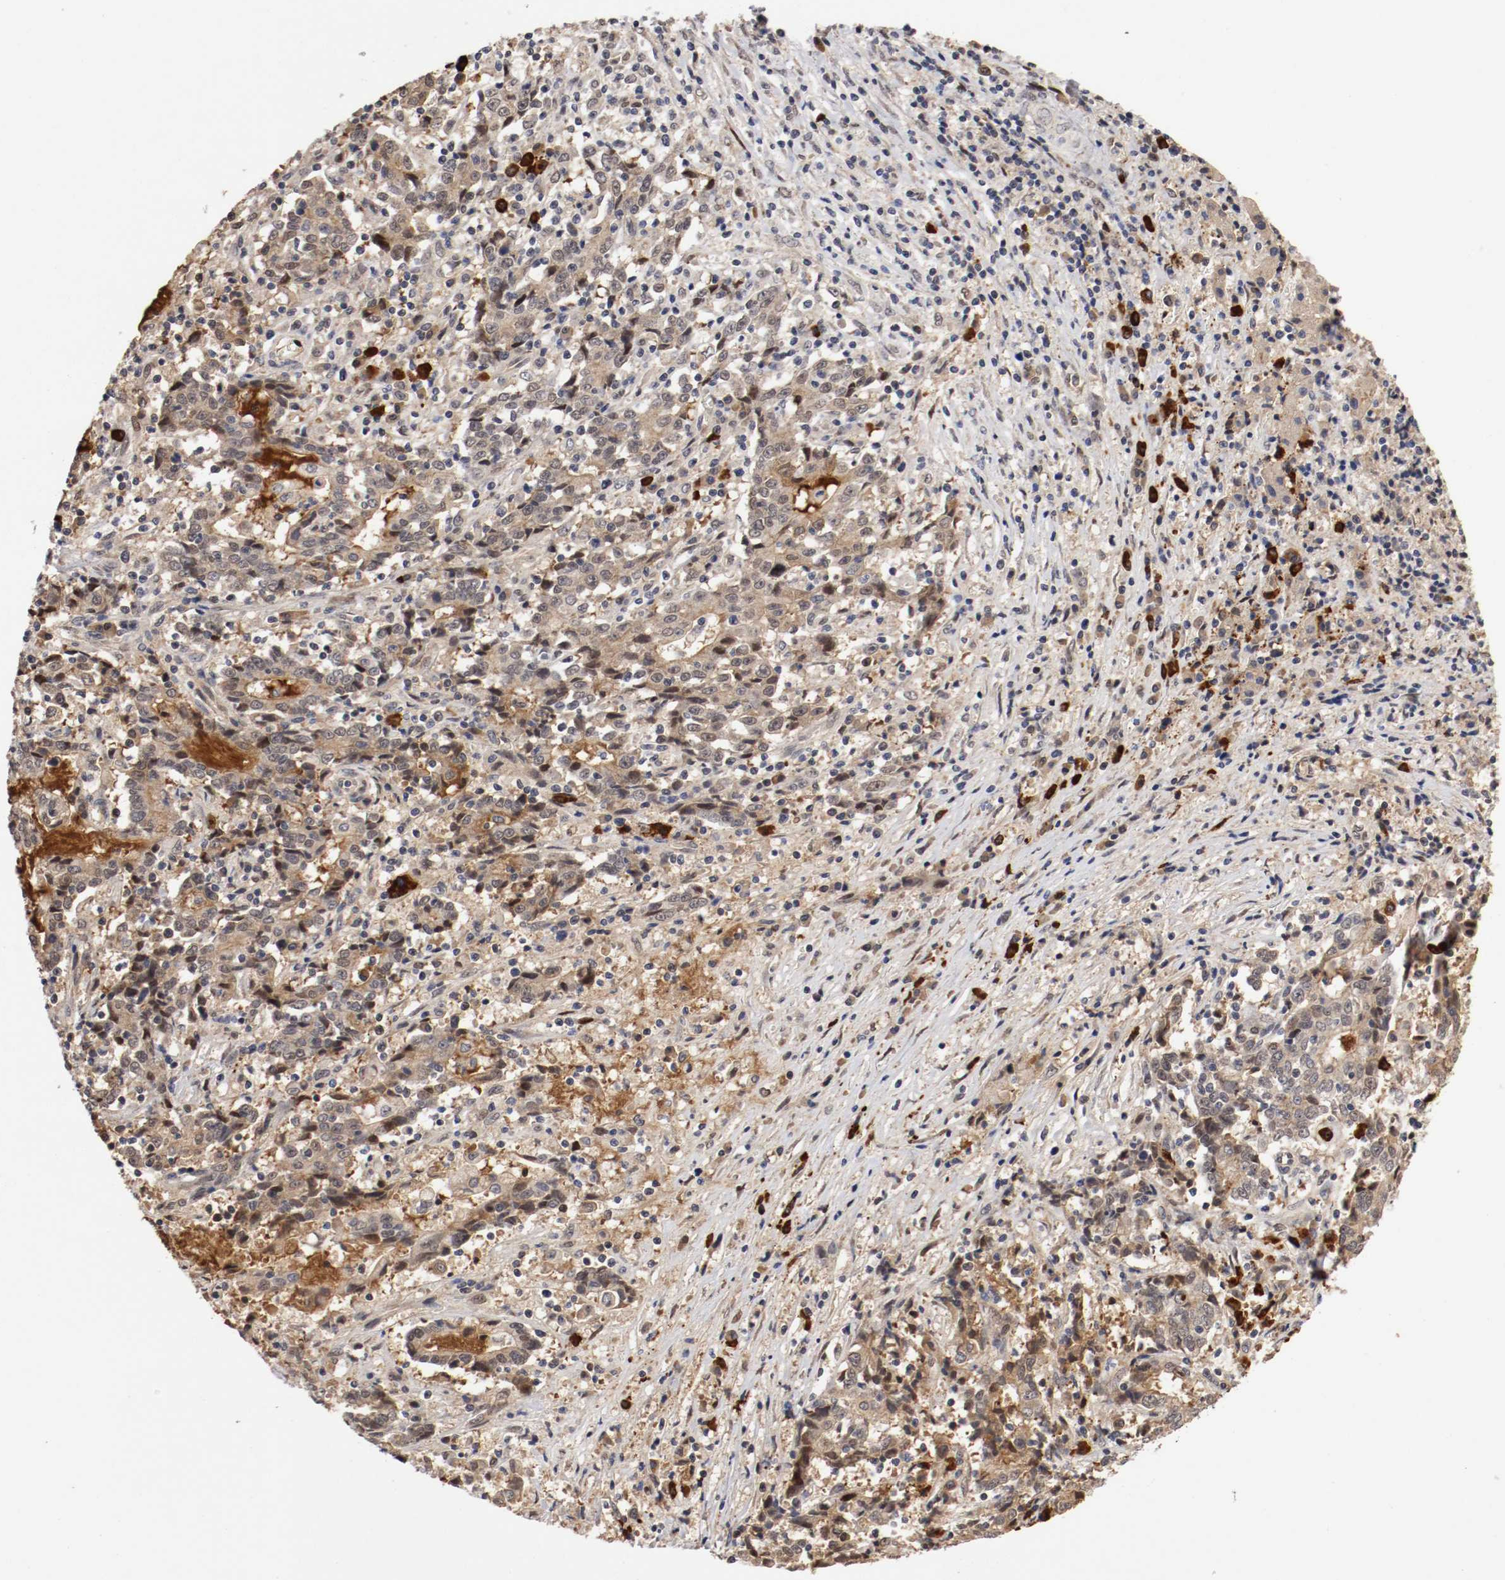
{"staining": {"intensity": "weak", "quantity": ">75%", "location": "cytoplasmic/membranous,nuclear"}, "tissue": "liver cancer", "cell_type": "Tumor cells", "image_type": "cancer", "snomed": [{"axis": "morphology", "description": "Cholangiocarcinoma"}, {"axis": "topography", "description": "Liver"}], "caption": "Immunohistochemistry (IHC) of liver cancer (cholangiocarcinoma) reveals low levels of weak cytoplasmic/membranous and nuclear expression in about >75% of tumor cells.", "gene": "DNMT3B", "patient": {"sex": "male", "age": 57}}